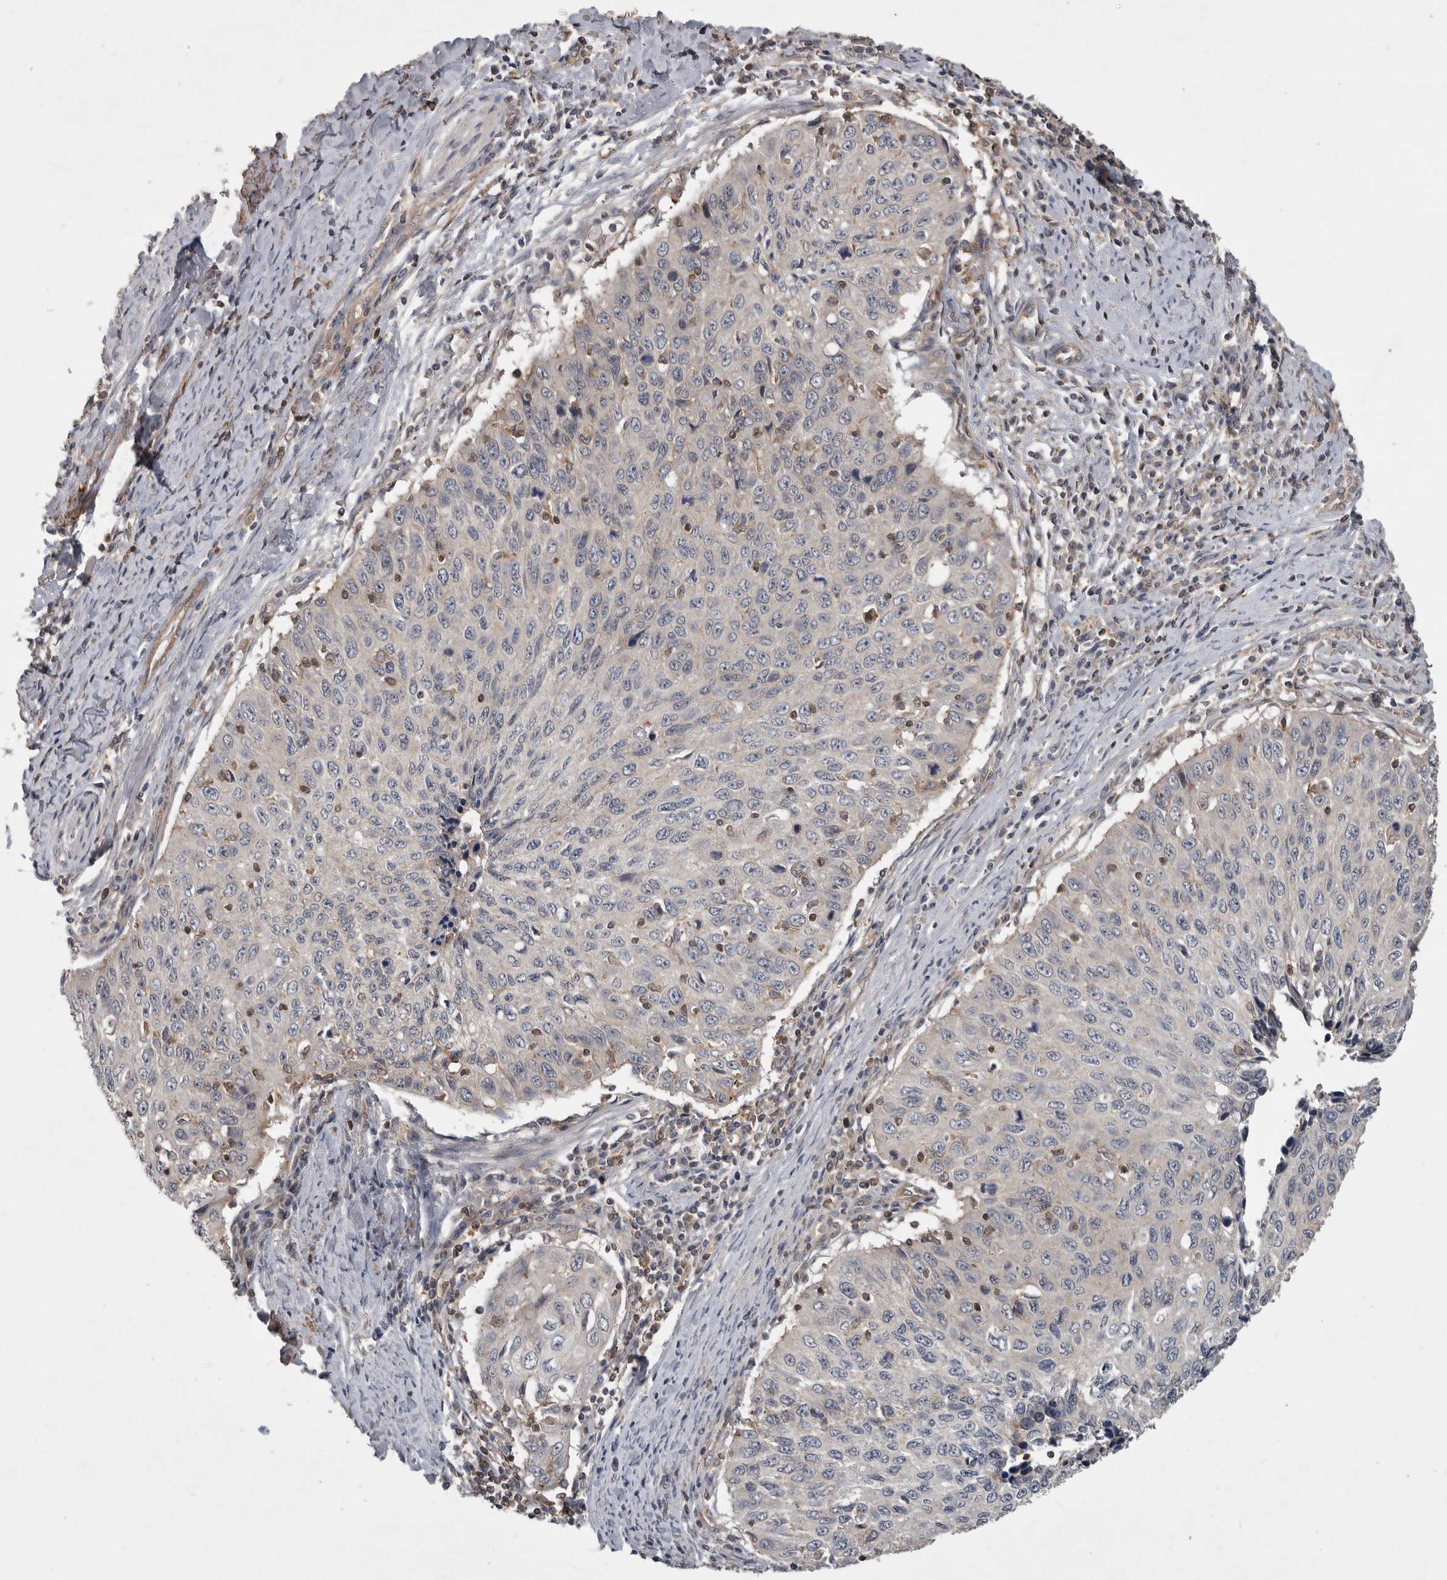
{"staining": {"intensity": "negative", "quantity": "none", "location": "none"}, "tissue": "cervical cancer", "cell_type": "Tumor cells", "image_type": "cancer", "snomed": [{"axis": "morphology", "description": "Squamous cell carcinoma, NOS"}, {"axis": "topography", "description": "Cervix"}], "caption": "Immunohistochemical staining of human cervical squamous cell carcinoma demonstrates no significant staining in tumor cells. Nuclei are stained in blue.", "gene": "SPATA48", "patient": {"sex": "female", "age": 53}}